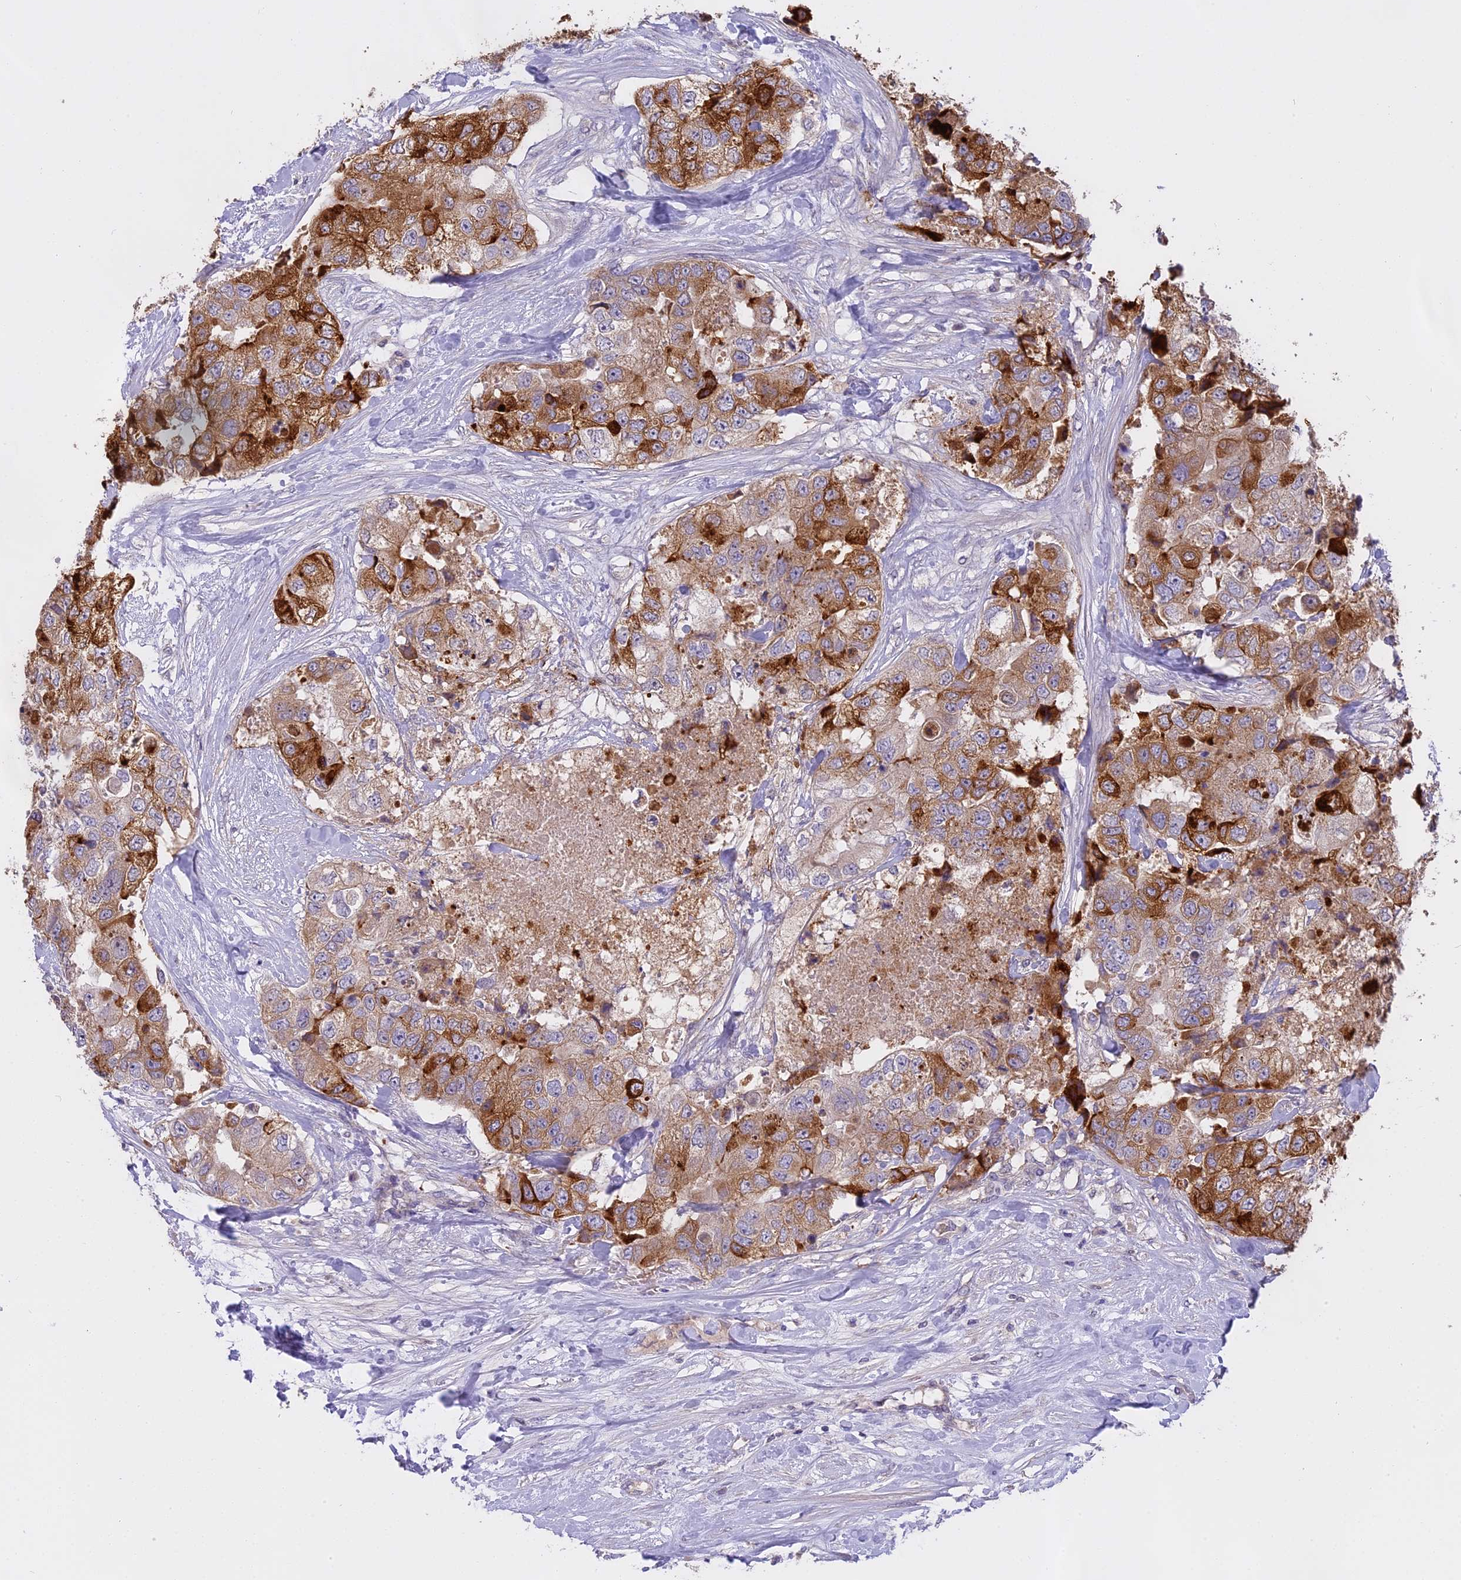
{"staining": {"intensity": "strong", "quantity": "25%-75%", "location": "cytoplasmic/membranous"}, "tissue": "breast cancer", "cell_type": "Tumor cells", "image_type": "cancer", "snomed": [{"axis": "morphology", "description": "Duct carcinoma"}, {"axis": "topography", "description": "Breast"}], "caption": "Immunohistochemistry (DAB (3,3'-diaminobenzidine)) staining of breast invasive ductal carcinoma shows strong cytoplasmic/membranous protein staining in approximately 25%-75% of tumor cells.", "gene": "WFDC2", "patient": {"sex": "female", "age": 62}}